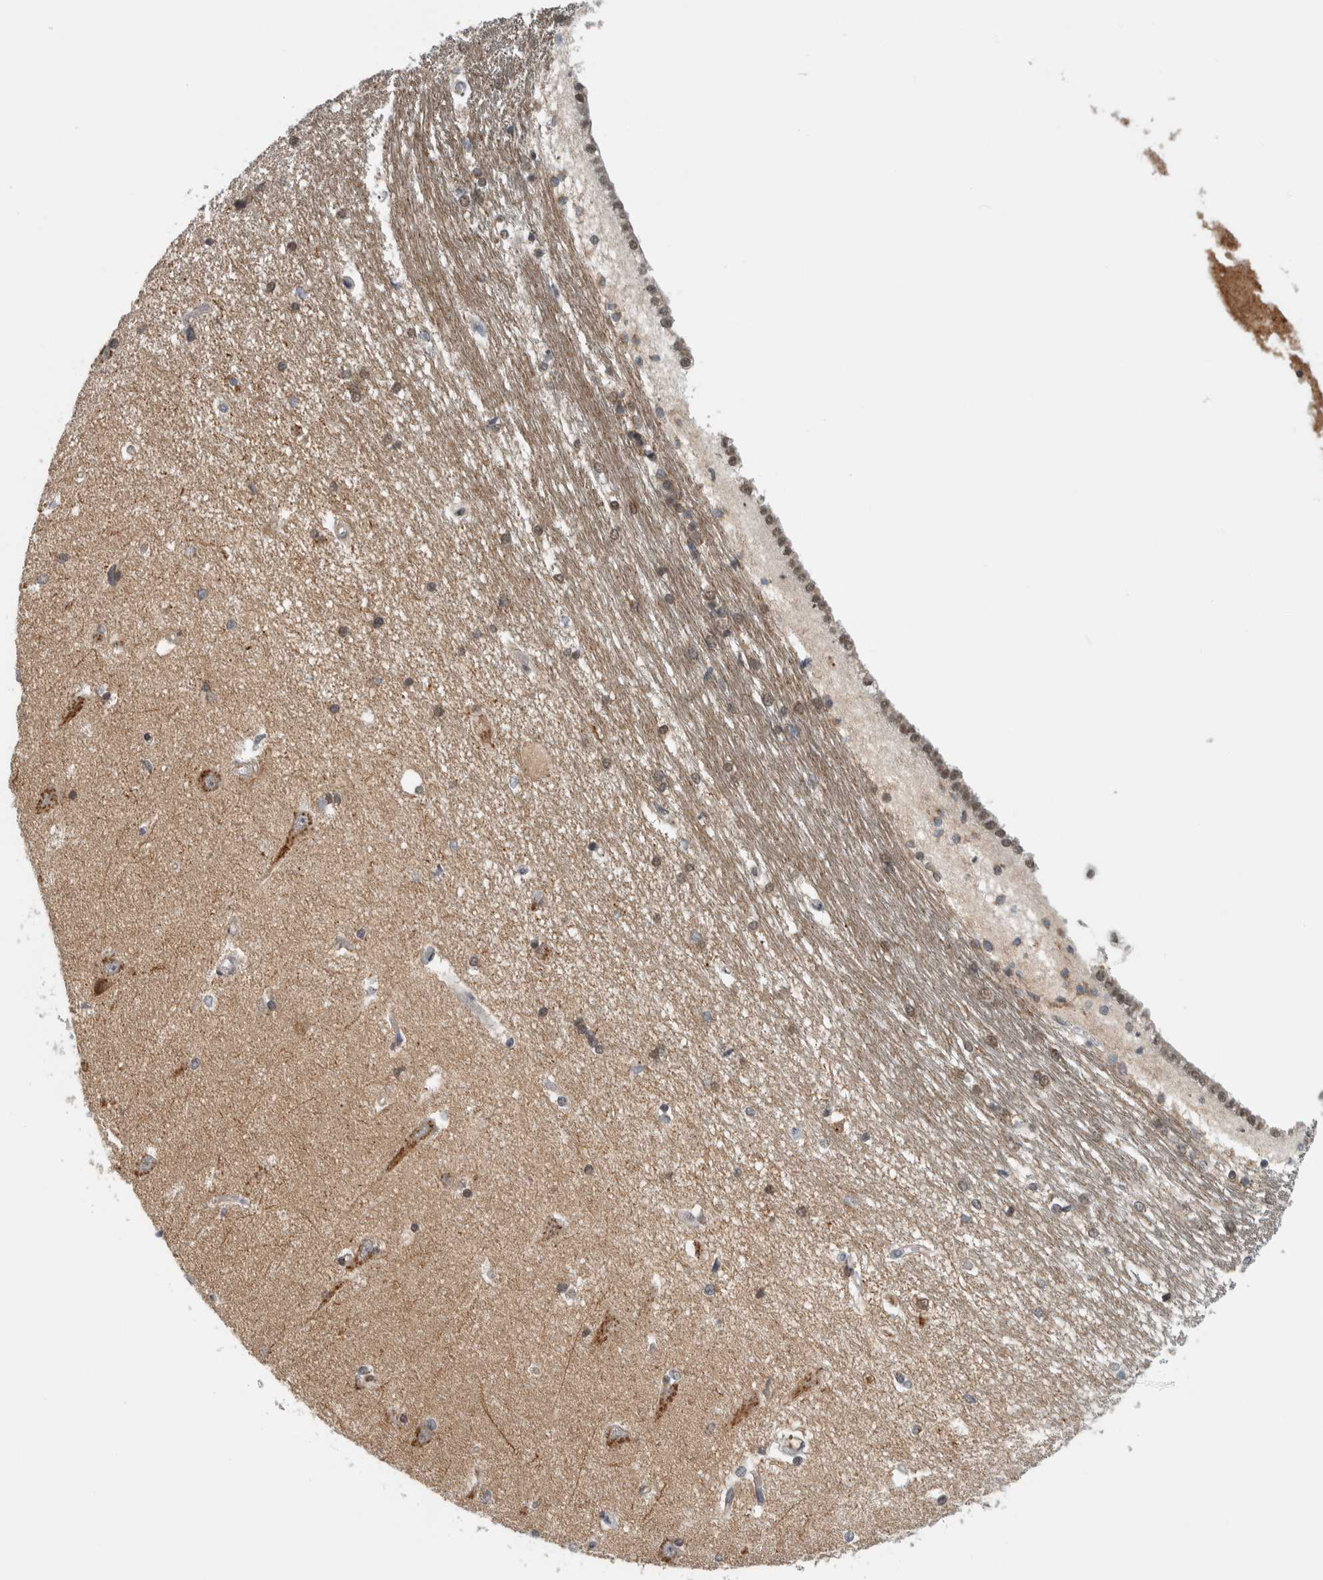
{"staining": {"intensity": "moderate", "quantity": "<25%", "location": "cytoplasmic/membranous,nuclear"}, "tissue": "hippocampus", "cell_type": "Glial cells", "image_type": "normal", "snomed": [{"axis": "morphology", "description": "Normal tissue, NOS"}, {"axis": "topography", "description": "Hippocampus"}], "caption": "Hippocampus stained with DAB (3,3'-diaminobenzidine) immunohistochemistry (IHC) exhibits low levels of moderate cytoplasmic/membranous,nuclear expression in approximately <25% of glial cells. (IHC, brightfield microscopy, high magnification).", "gene": "ZMYND8", "patient": {"sex": "male", "age": 45}}